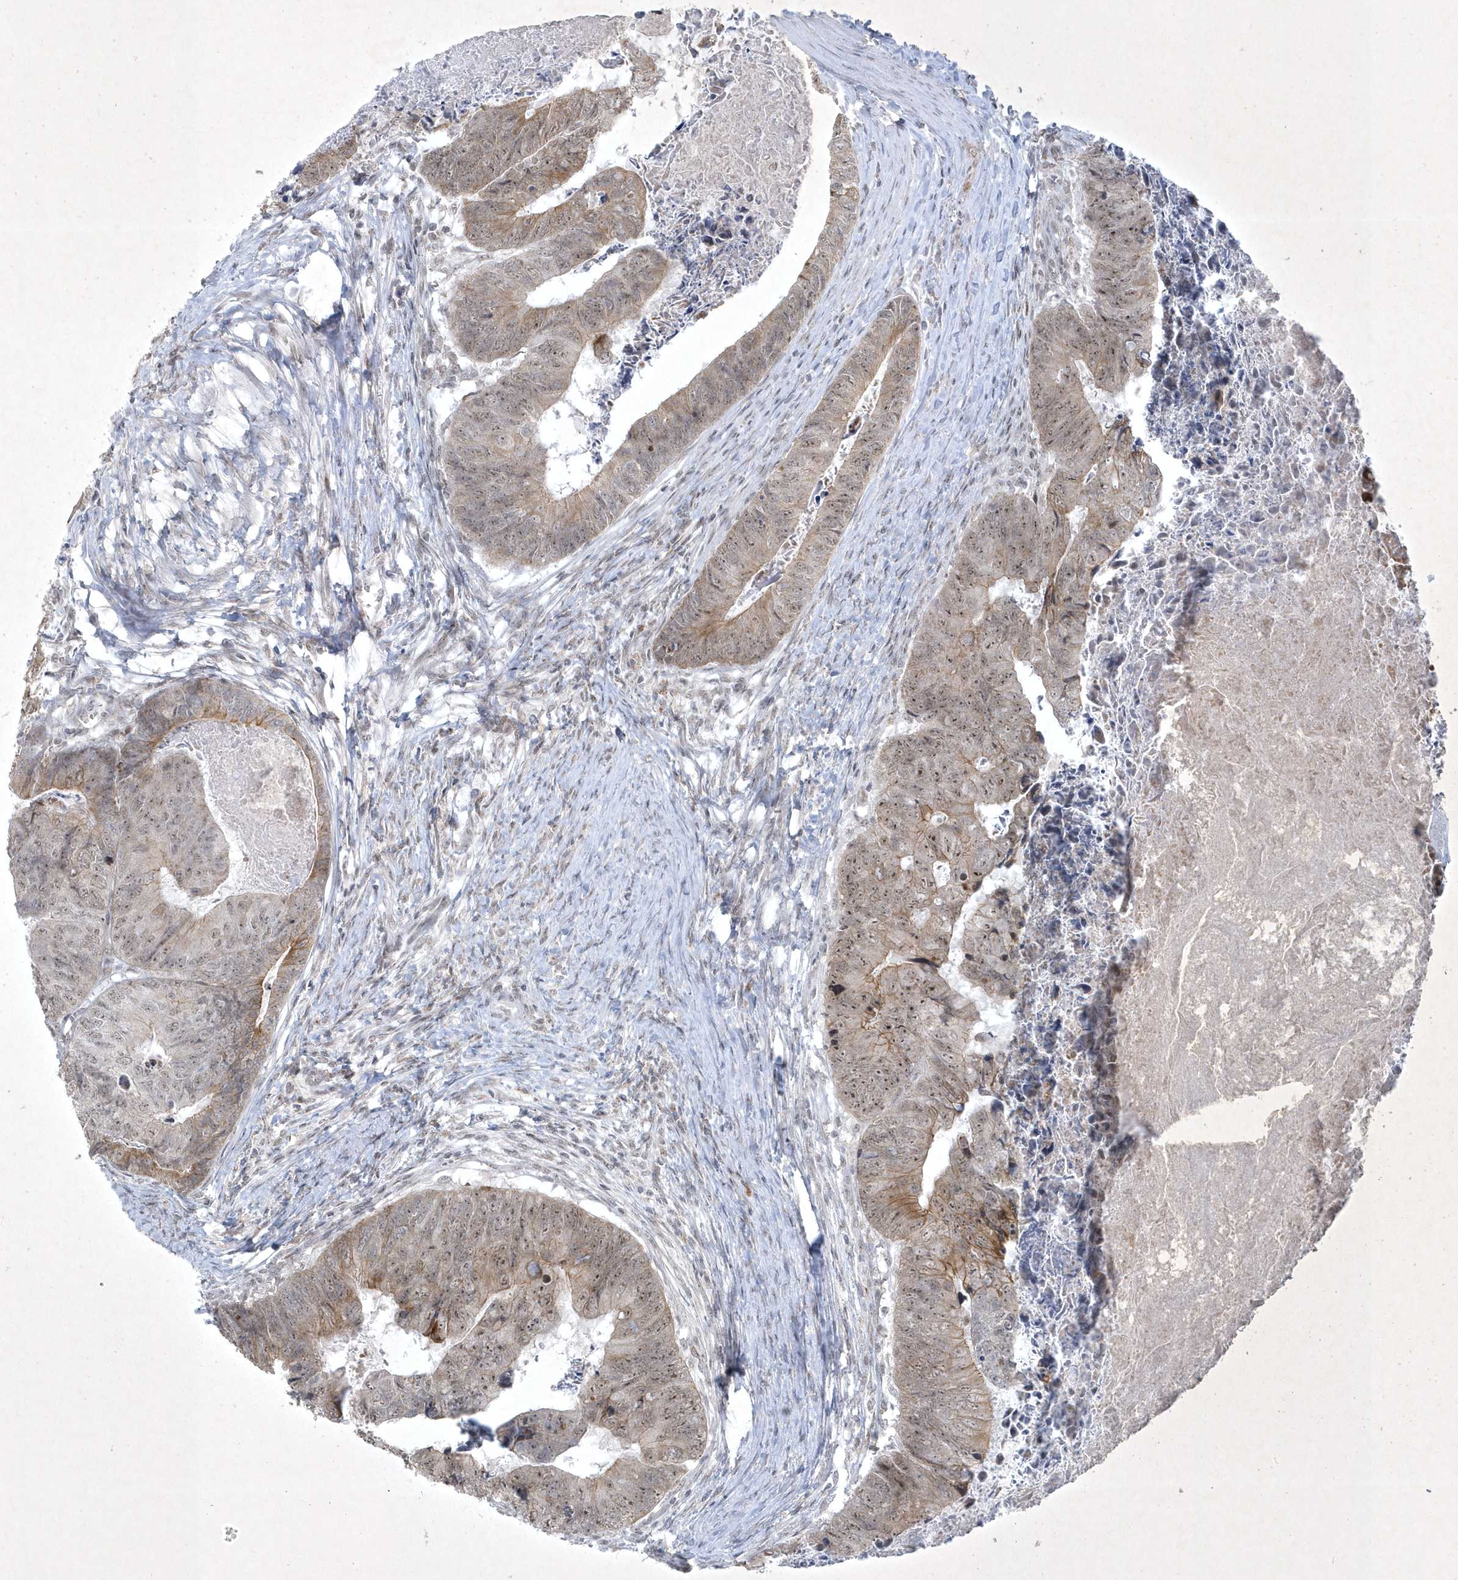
{"staining": {"intensity": "weak", "quantity": "25%-75%", "location": "nuclear"}, "tissue": "colorectal cancer", "cell_type": "Tumor cells", "image_type": "cancer", "snomed": [{"axis": "morphology", "description": "Adenocarcinoma, NOS"}, {"axis": "topography", "description": "Colon"}], "caption": "Human colorectal cancer stained with a brown dye demonstrates weak nuclear positive positivity in approximately 25%-75% of tumor cells.", "gene": "ZBTB9", "patient": {"sex": "female", "age": 67}}